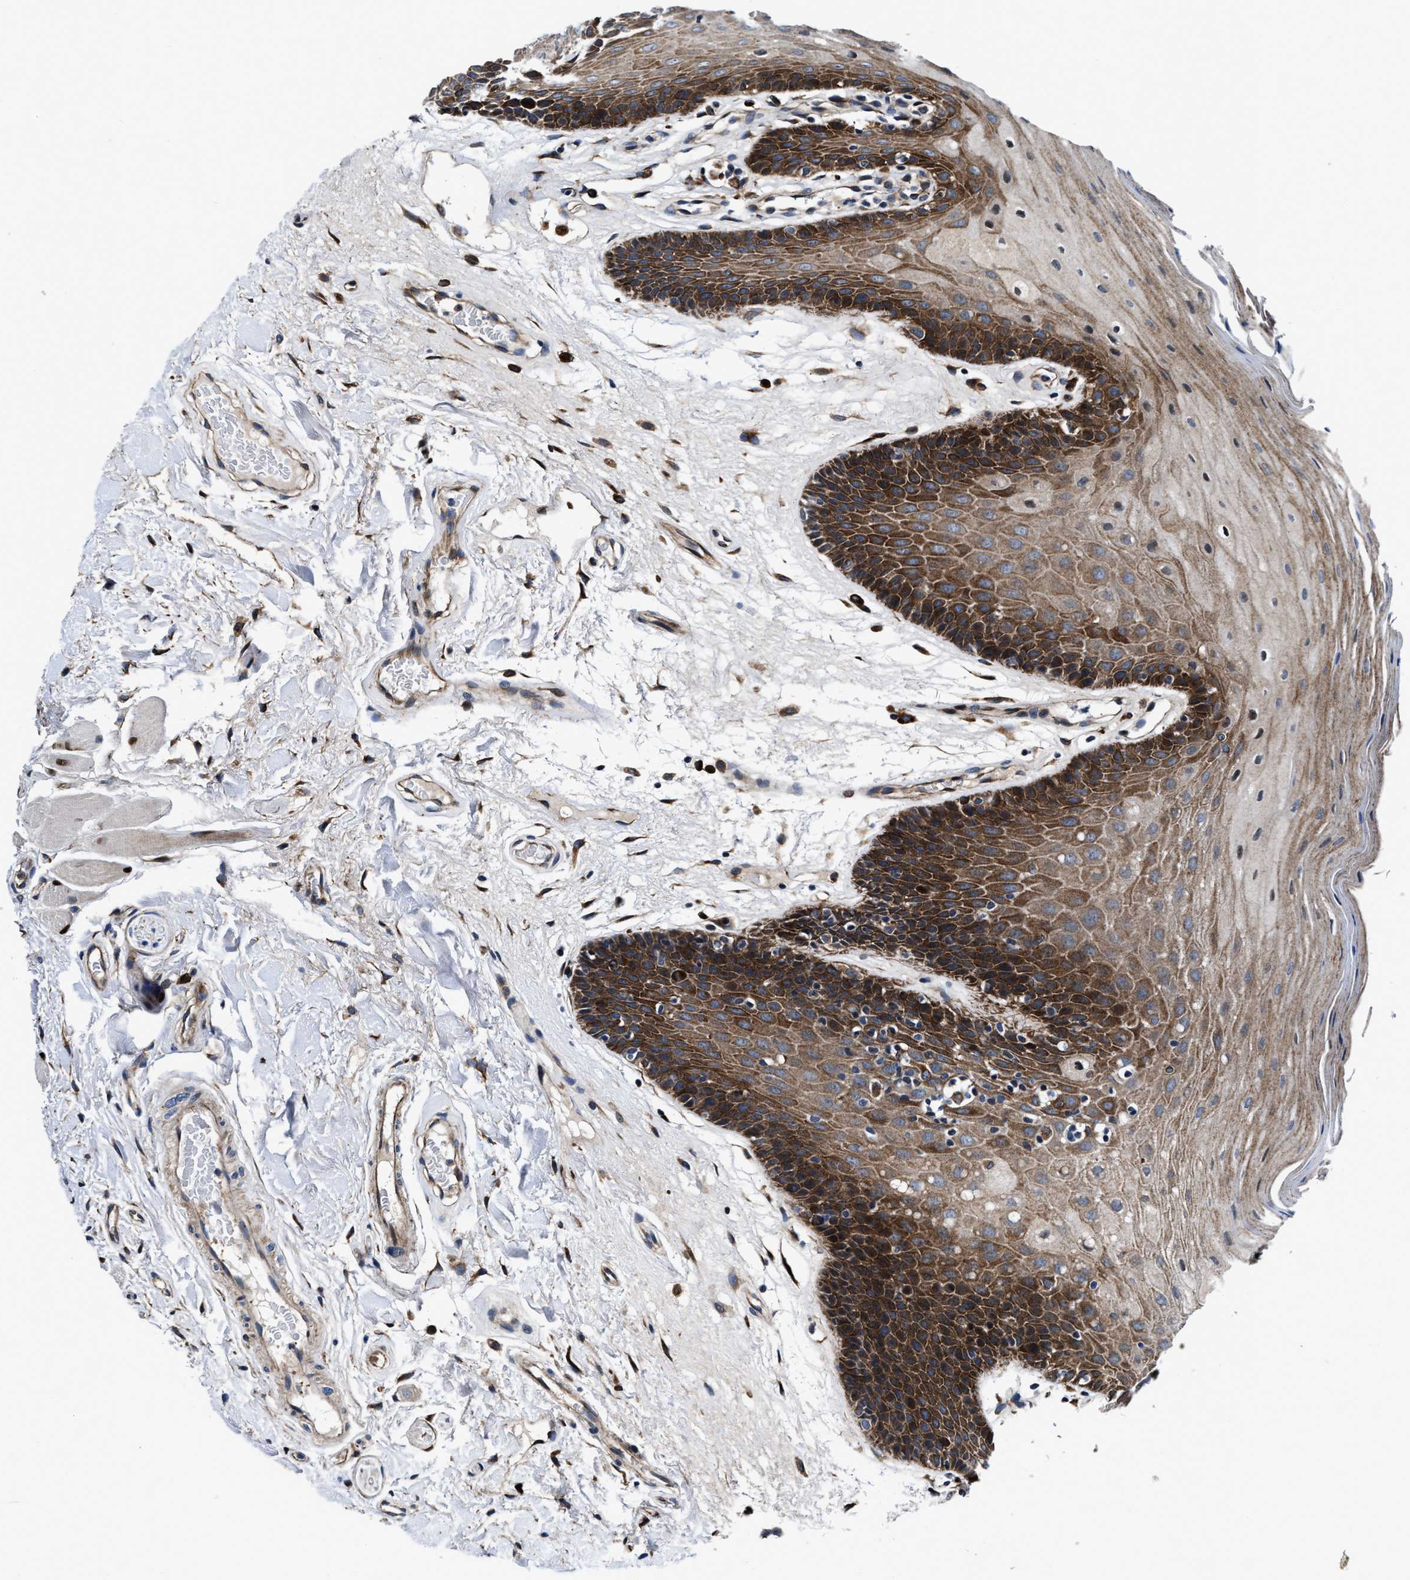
{"staining": {"intensity": "strong", "quantity": ">75%", "location": "cytoplasmic/membranous"}, "tissue": "oral mucosa", "cell_type": "Squamous epithelial cells", "image_type": "normal", "snomed": [{"axis": "morphology", "description": "Normal tissue, NOS"}, {"axis": "morphology", "description": "Squamous cell carcinoma, NOS"}, {"axis": "topography", "description": "Oral tissue"}, {"axis": "topography", "description": "Head-Neck"}], "caption": "Immunohistochemistry (IHC) of benign oral mucosa shows high levels of strong cytoplasmic/membranous expression in about >75% of squamous epithelial cells. The staining was performed using DAB (3,3'-diaminobenzidine), with brown indicating positive protein expression. Nuclei are stained blue with hematoxylin.", "gene": "C2orf66", "patient": {"sex": "male", "age": 71}}